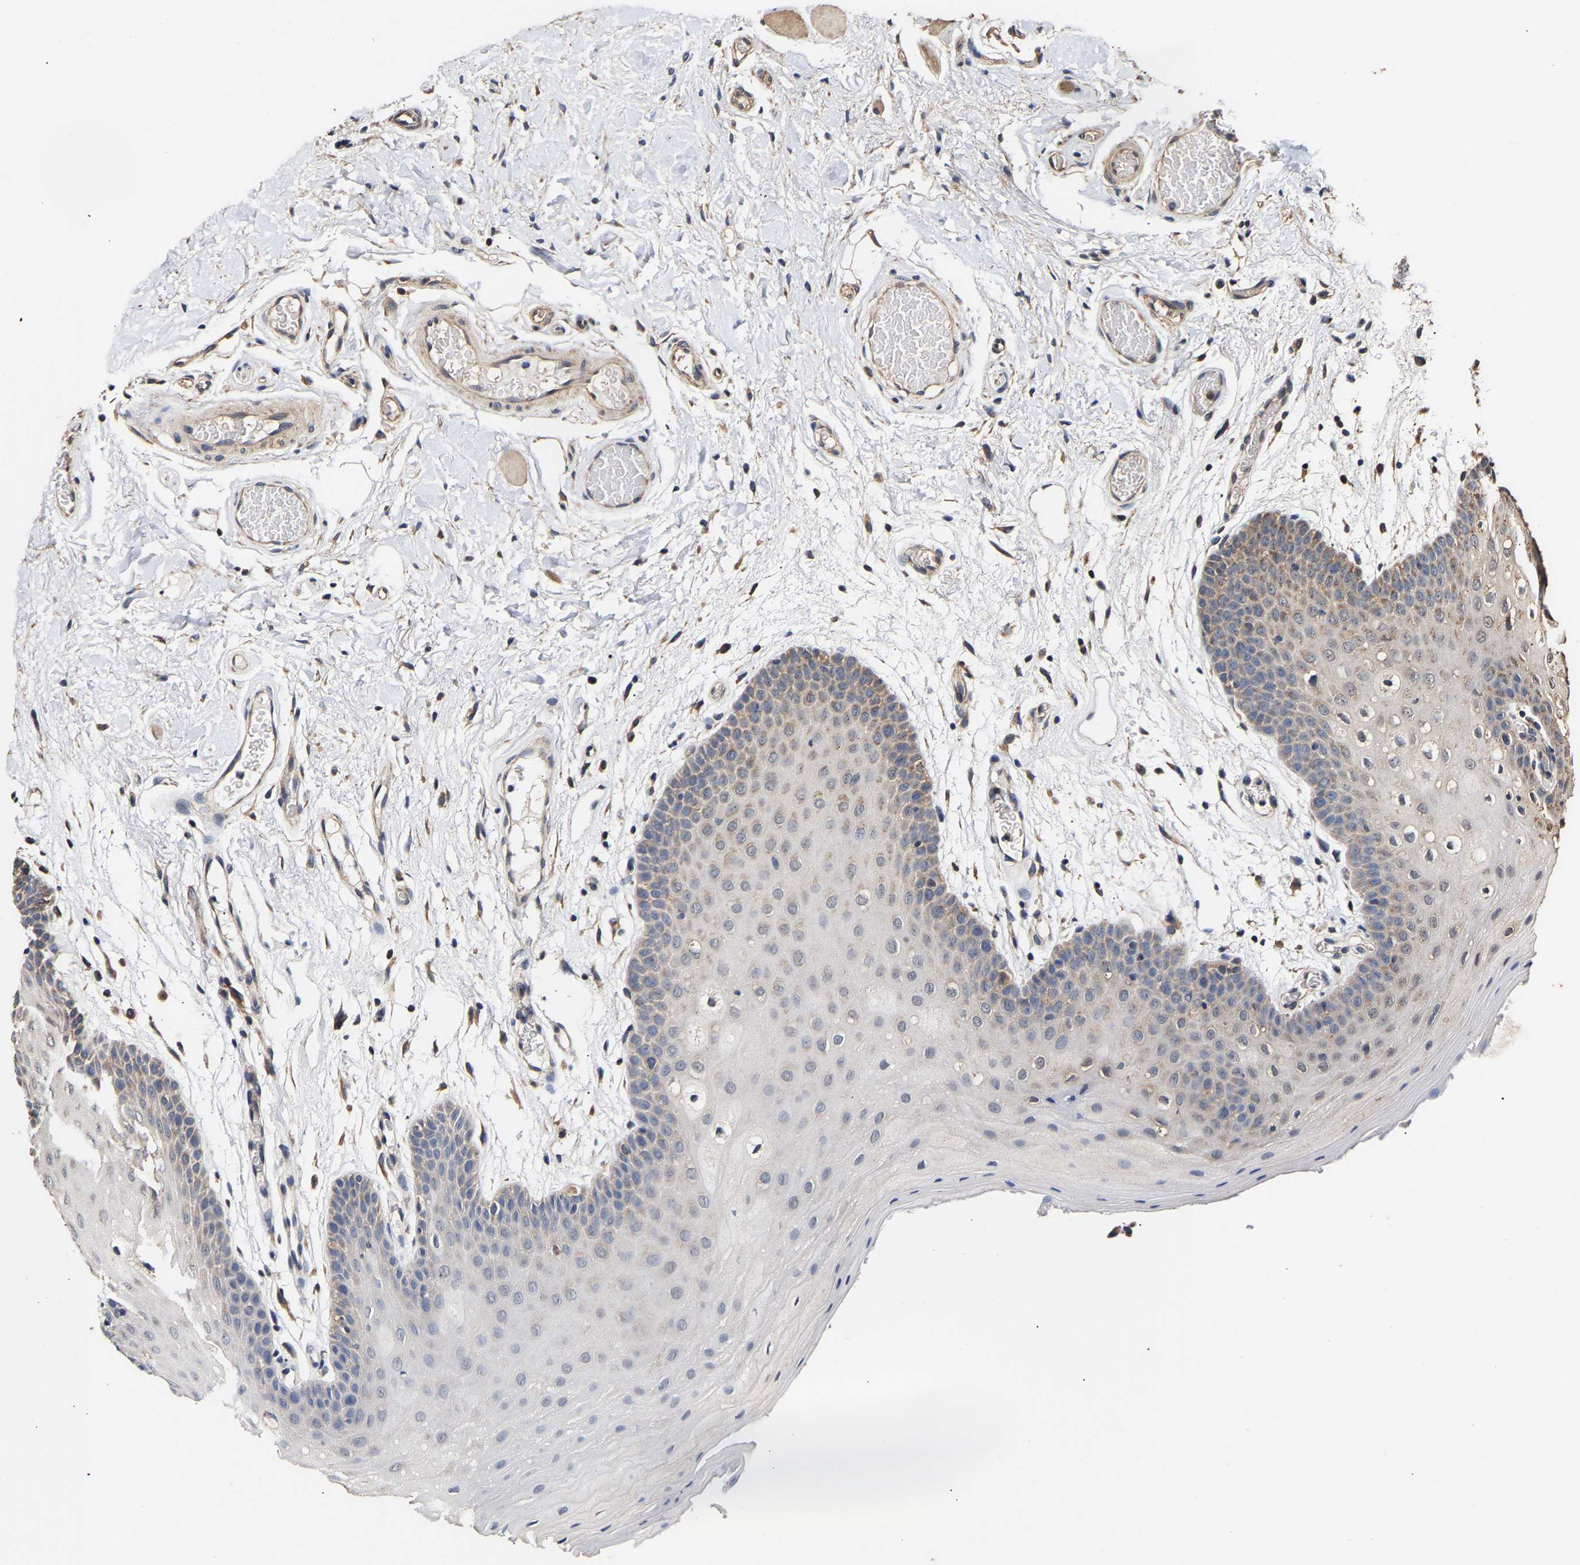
{"staining": {"intensity": "moderate", "quantity": "<25%", "location": "cytoplasmic/membranous"}, "tissue": "oral mucosa", "cell_type": "Squamous epithelial cells", "image_type": "normal", "snomed": [{"axis": "morphology", "description": "Normal tissue, NOS"}, {"axis": "morphology", "description": "Squamous cell carcinoma, NOS"}, {"axis": "topography", "description": "Oral tissue"}, {"axis": "topography", "description": "Head-Neck"}], "caption": "Benign oral mucosa demonstrates moderate cytoplasmic/membranous staining in approximately <25% of squamous epithelial cells The staining is performed using DAB brown chromogen to label protein expression. The nuclei are counter-stained blue using hematoxylin..", "gene": "ZNF26", "patient": {"sex": "male", "age": 71}}